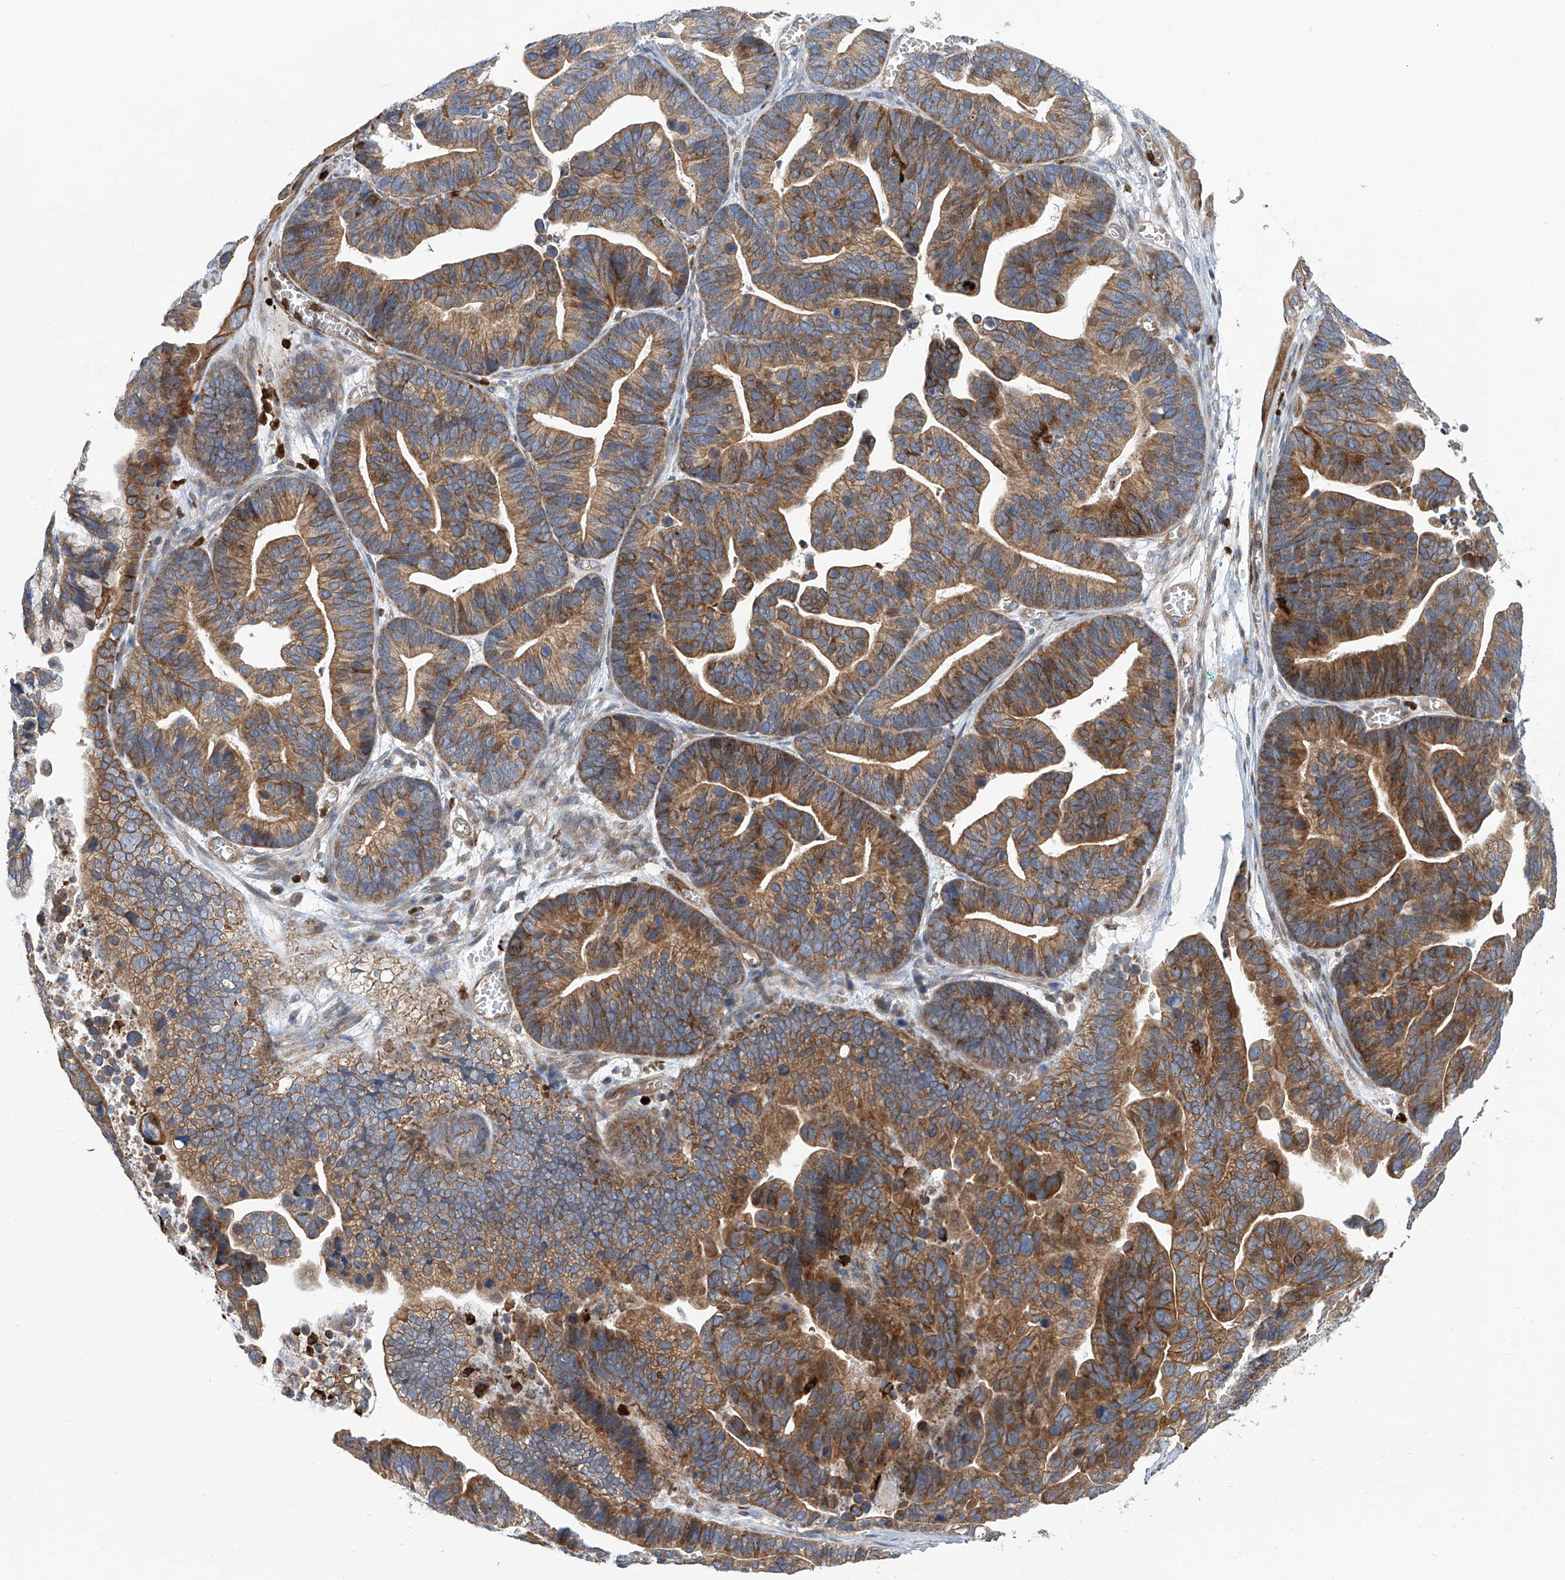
{"staining": {"intensity": "moderate", "quantity": ">75%", "location": "cytoplasmic/membranous"}, "tissue": "ovarian cancer", "cell_type": "Tumor cells", "image_type": "cancer", "snomed": [{"axis": "morphology", "description": "Cystadenocarcinoma, serous, NOS"}, {"axis": "topography", "description": "Ovary"}], "caption": "Moderate cytoplasmic/membranous staining for a protein is appreciated in approximately >75% of tumor cells of ovarian serous cystadenocarcinoma using immunohistochemistry (IHC).", "gene": "EIF2D", "patient": {"sex": "female", "age": 56}}